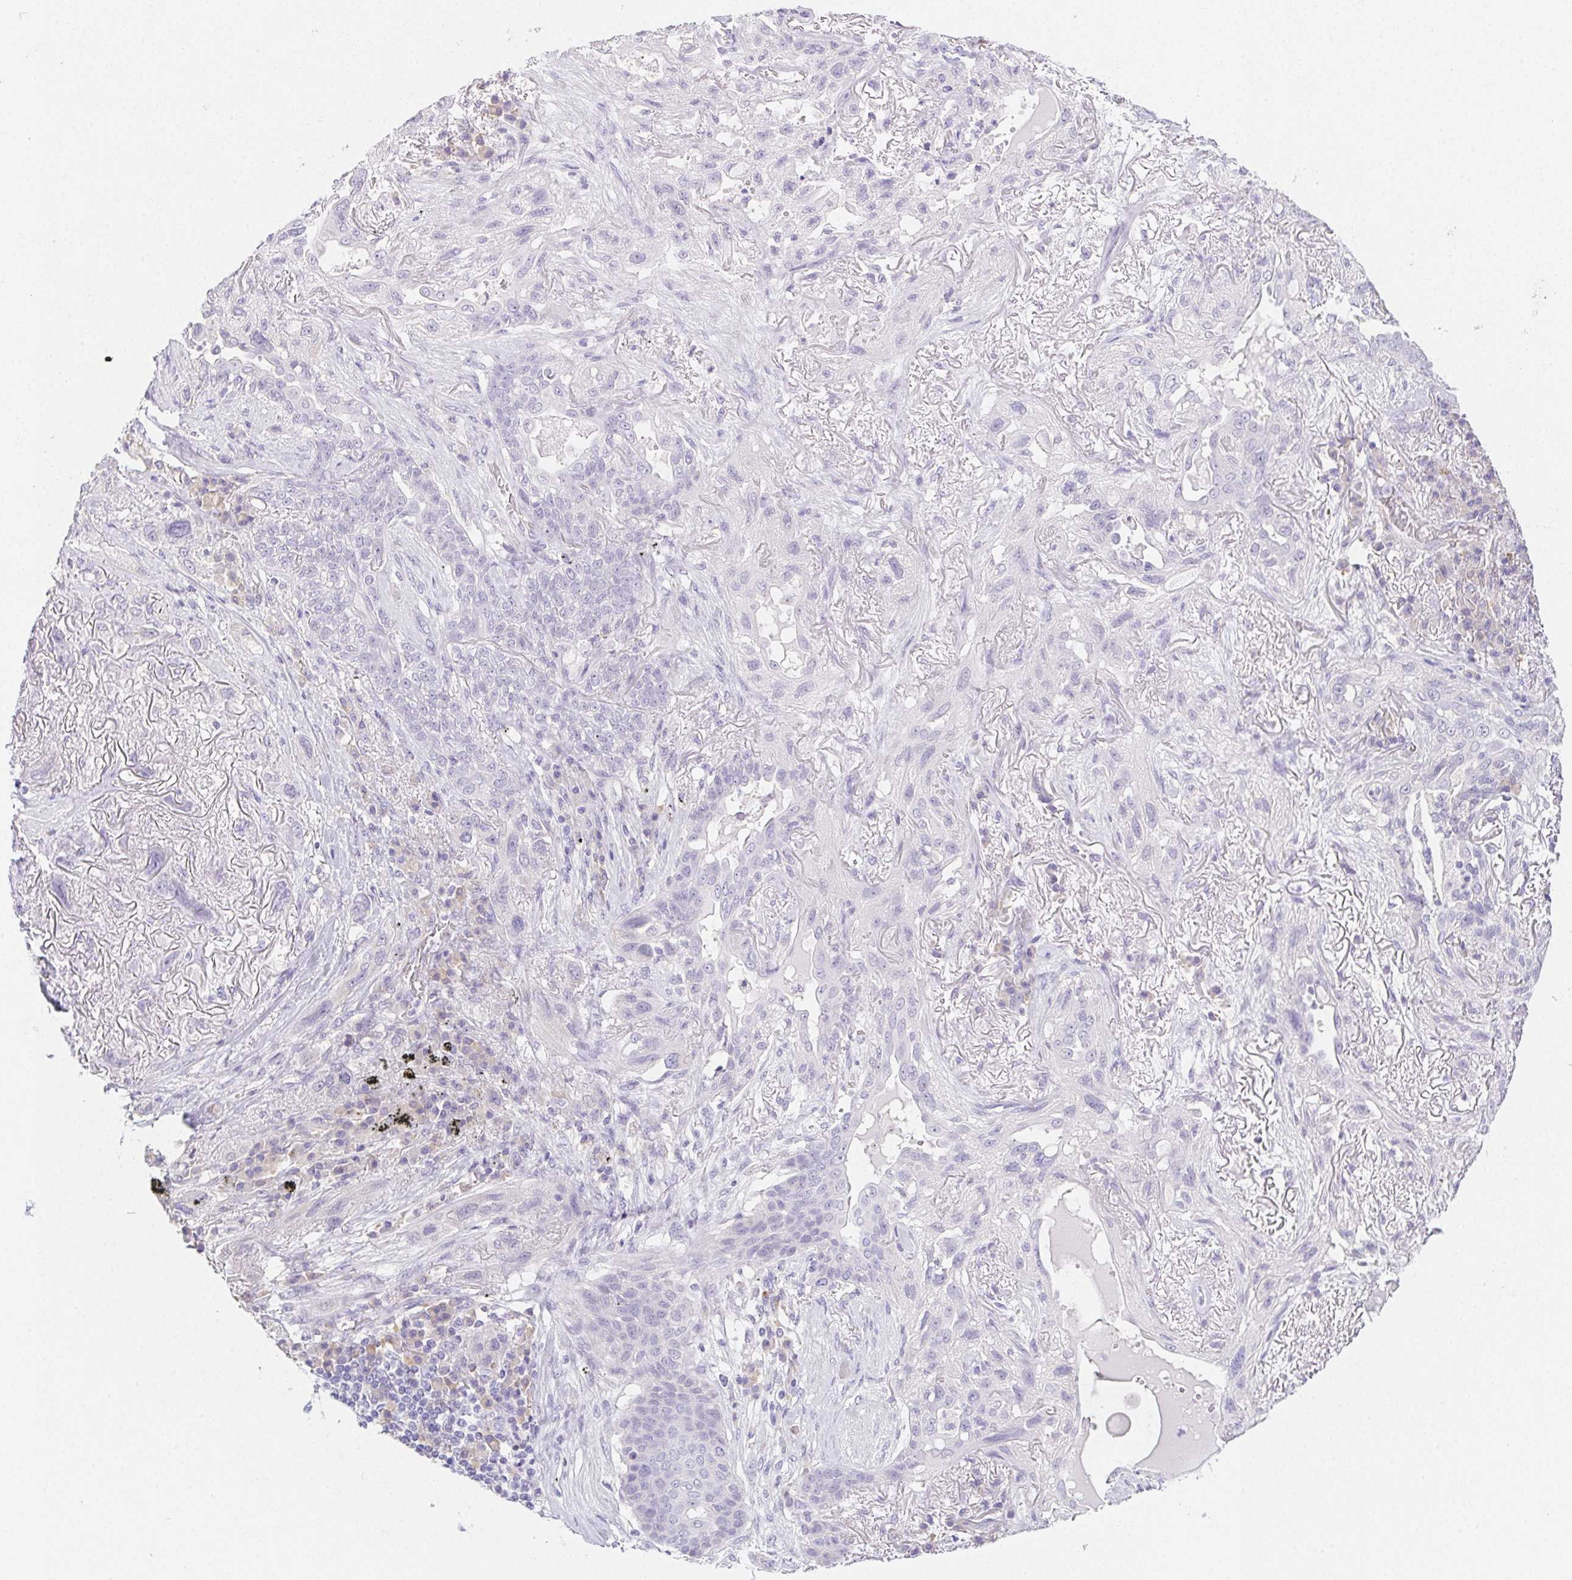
{"staining": {"intensity": "negative", "quantity": "none", "location": "none"}, "tissue": "lung cancer", "cell_type": "Tumor cells", "image_type": "cancer", "snomed": [{"axis": "morphology", "description": "Squamous cell carcinoma, NOS"}, {"axis": "topography", "description": "Lung"}], "caption": "IHC micrograph of lung squamous cell carcinoma stained for a protein (brown), which exhibits no positivity in tumor cells.", "gene": "HRC", "patient": {"sex": "female", "age": 70}}